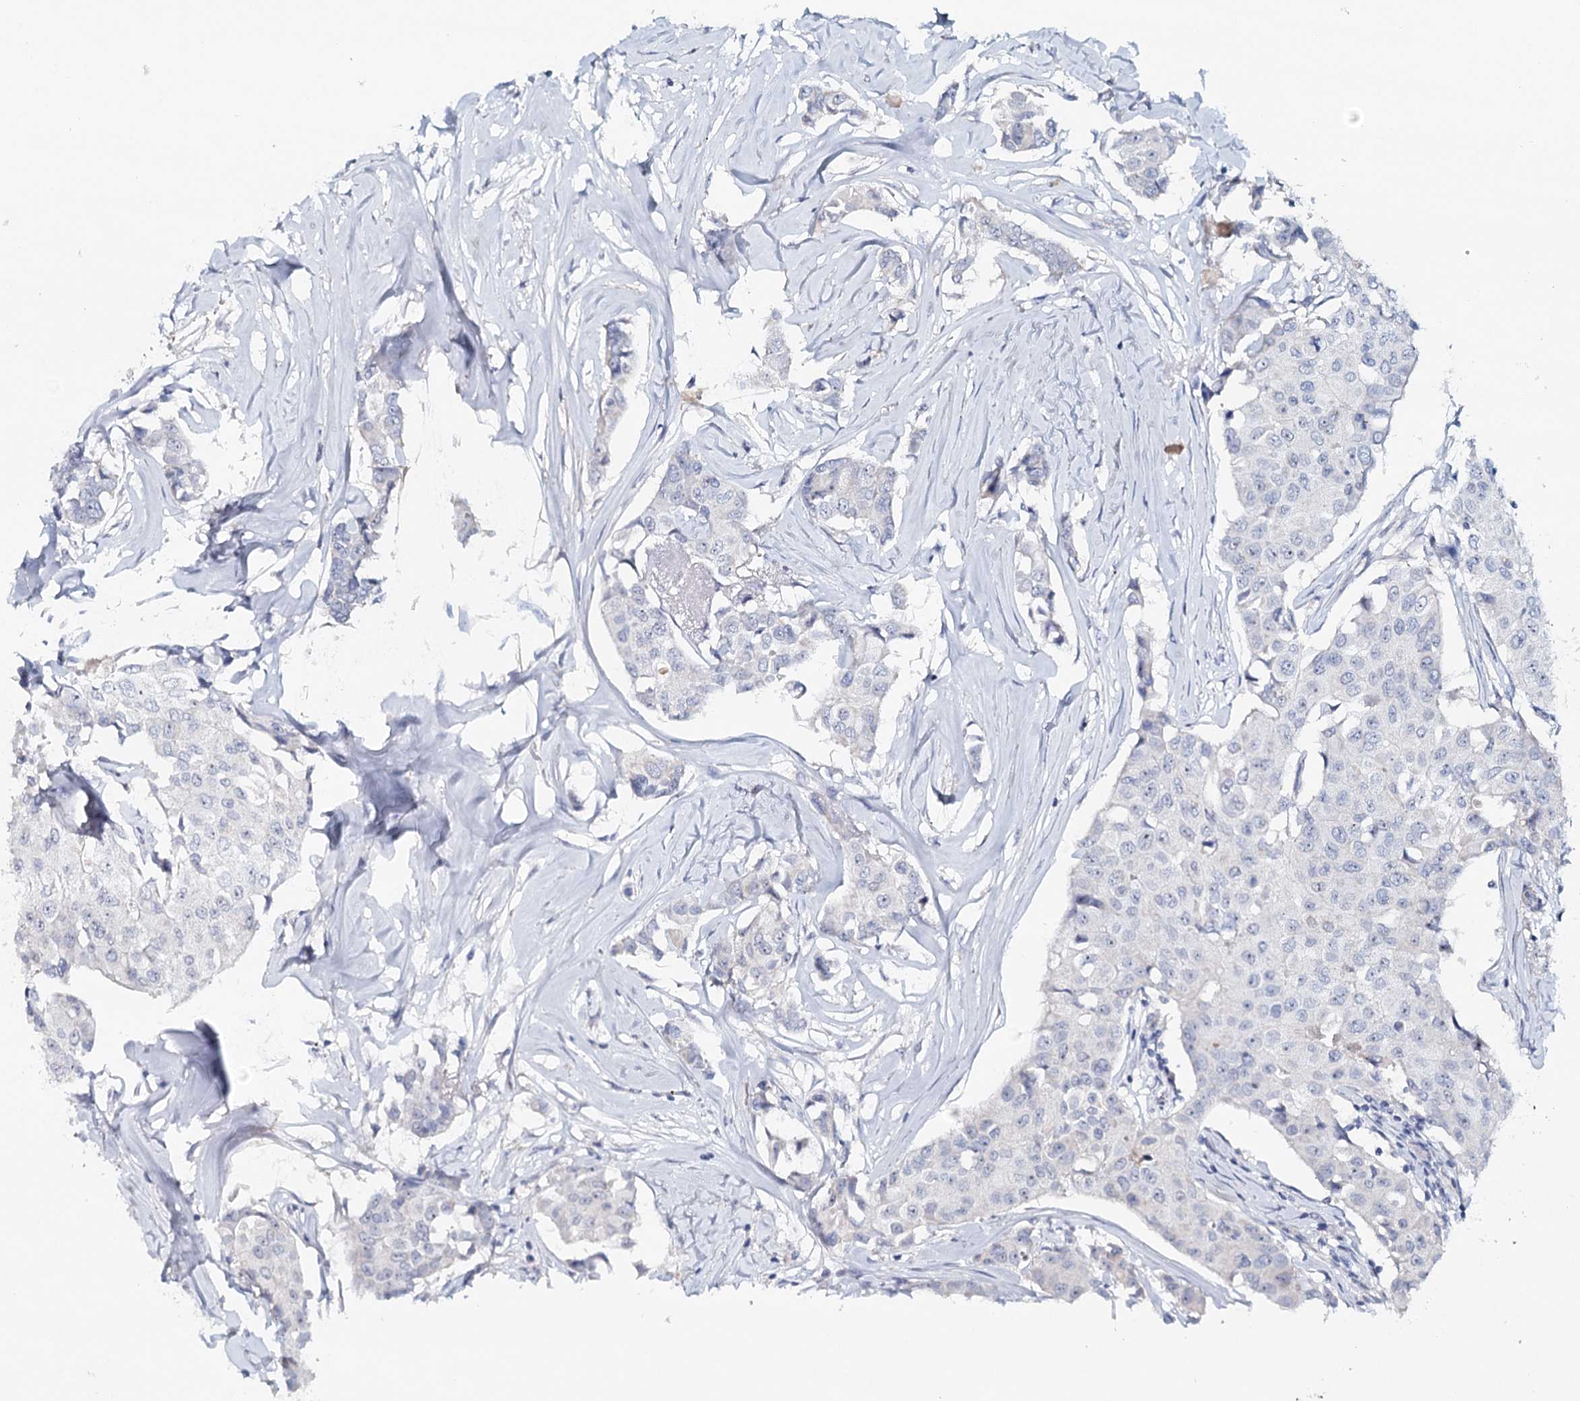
{"staining": {"intensity": "negative", "quantity": "none", "location": "none"}, "tissue": "breast cancer", "cell_type": "Tumor cells", "image_type": "cancer", "snomed": [{"axis": "morphology", "description": "Duct carcinoma"}, {"axis": "topography", "description": "Breast"}], "caption": "Breast intraductal carcinoma stained for a protein using IHC demonstrates no positivity tumor cells.", "gene": "RBM43", "patient": {"sex": "female", "age": 80}}